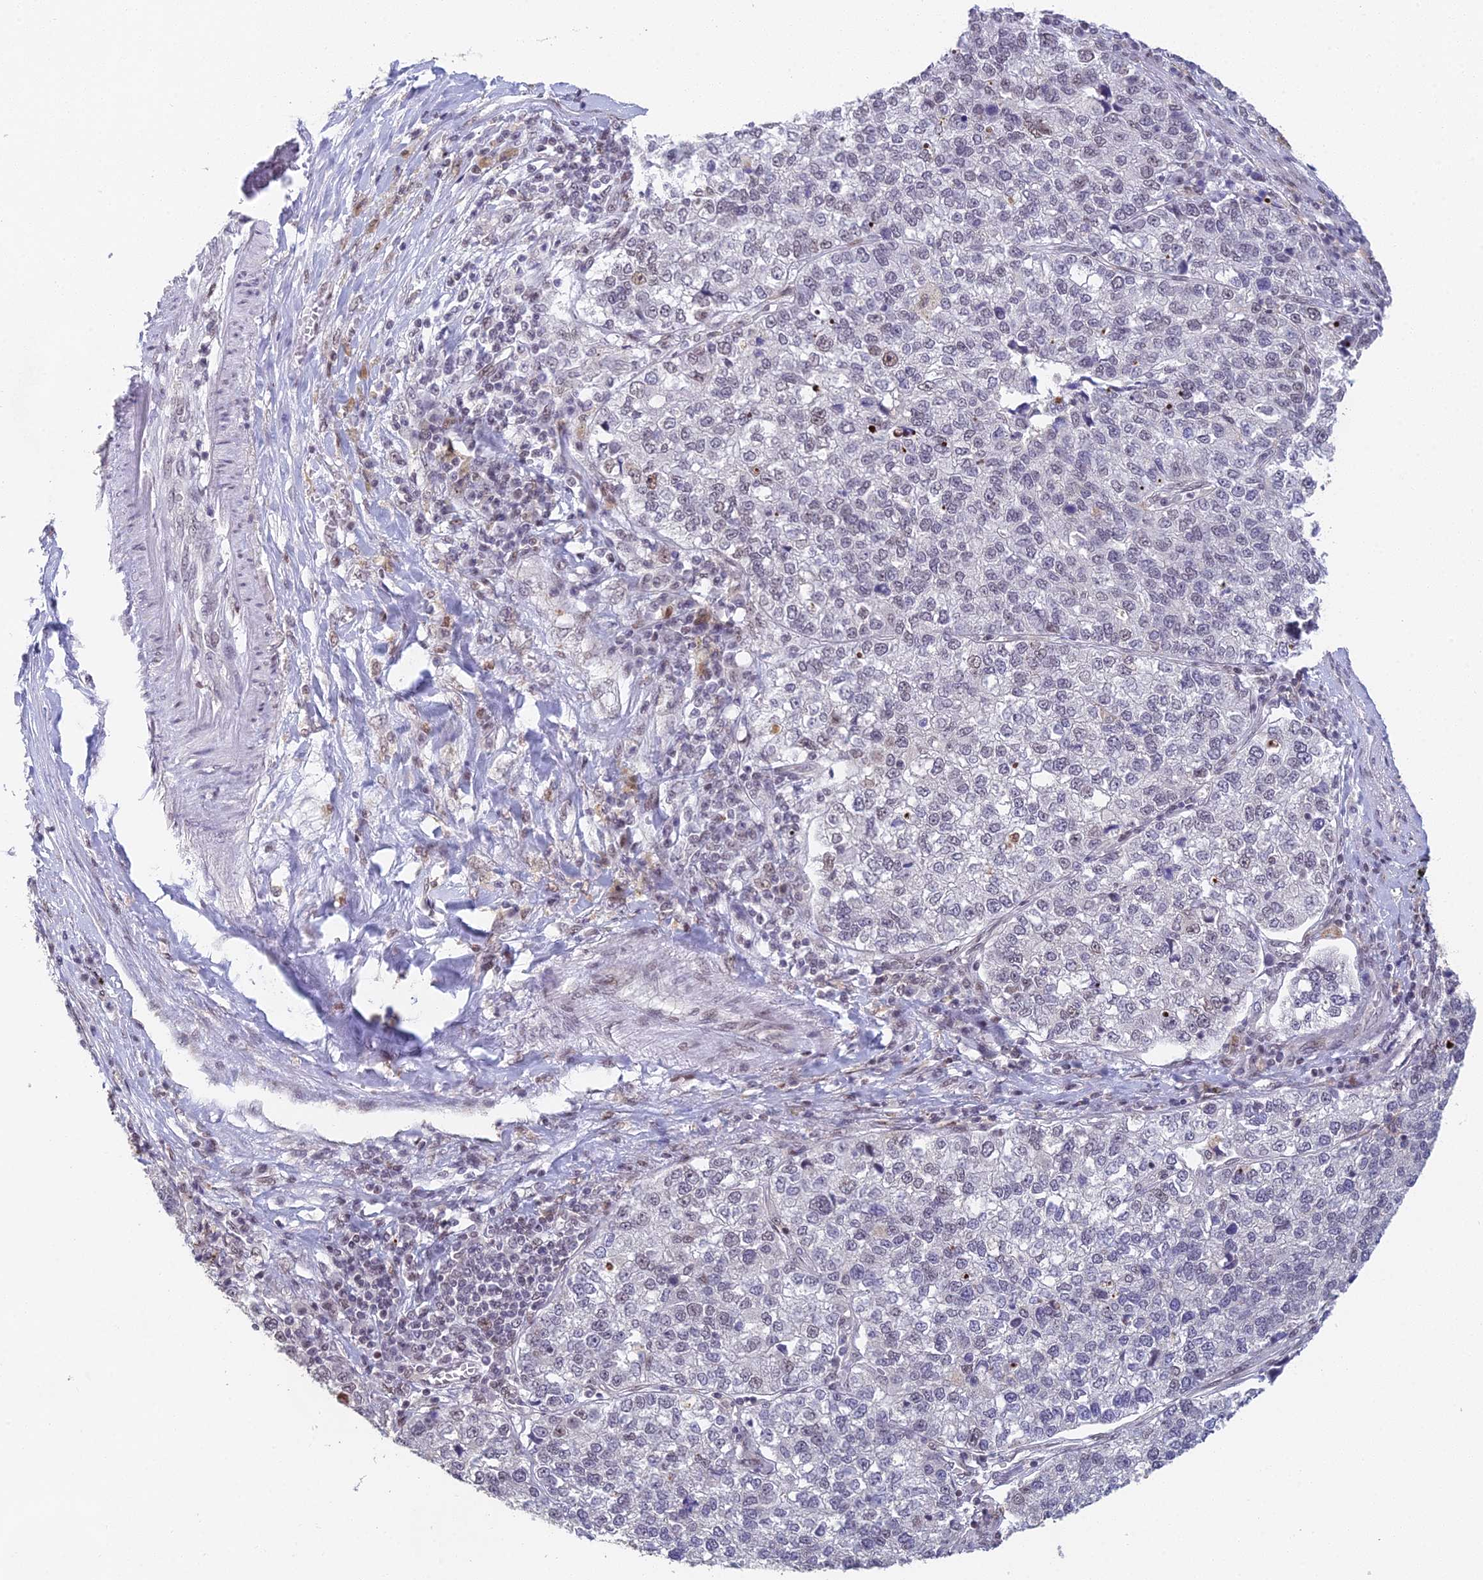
{"staining": {"intensity": "weak", "quantity": "<25%", "location": "nuclear"}, "tissue": "lung cancer", "cell_type": "Tumor cells", "image_type": "cancer", "snomed": [{"axis": "morphology", "description": "Adenocarcinoma, NOS"}, {"axis": "topography", "description": "Lung"}], "caption": "Human lung adenocarcinoma stained for a protein using IHC exhibits no staining in tumor cells.", "gene": "ABHD17A", "patient": {"sex": "male", "age": 49}}